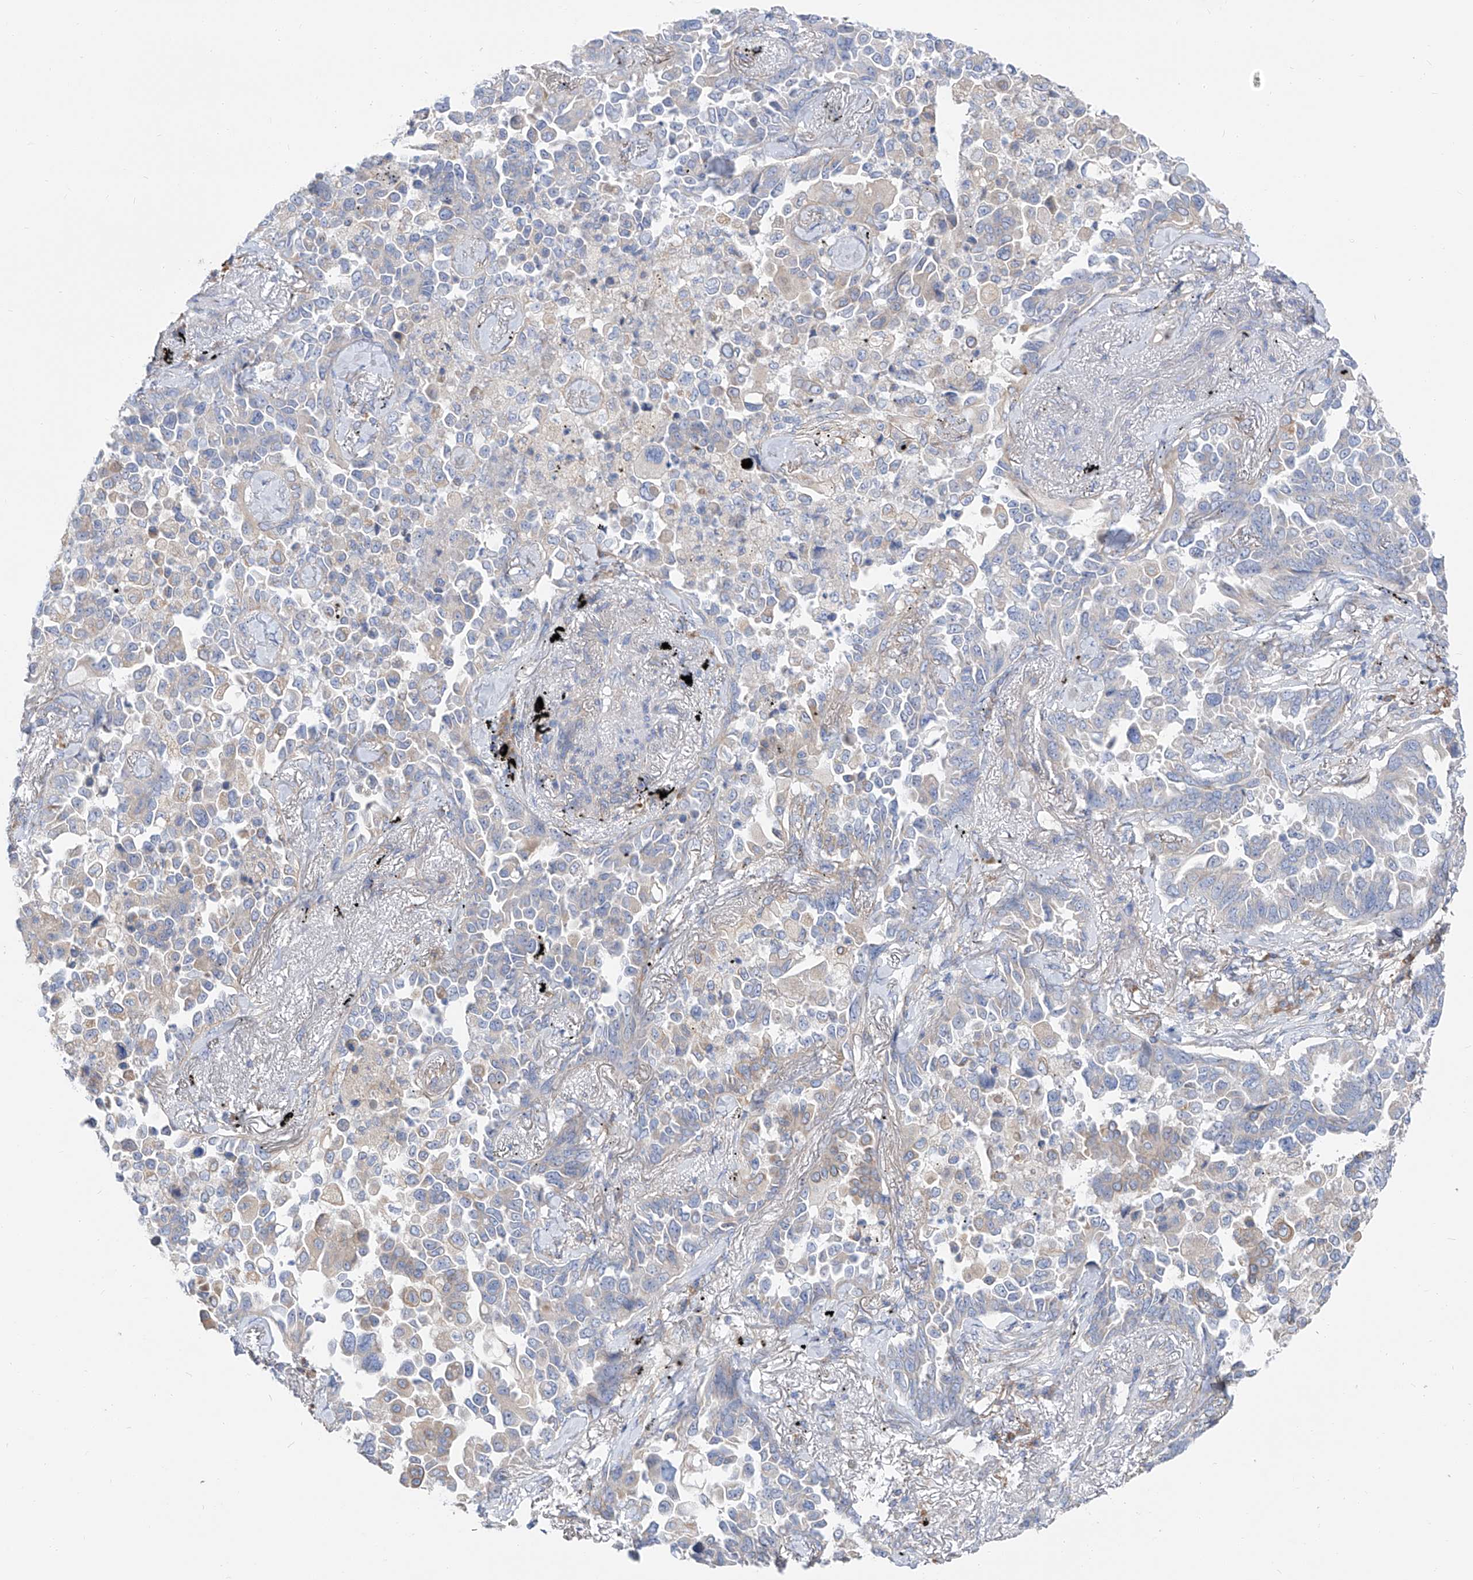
{"staining": {"intensity": "negative", "quantity": "none", "location": "none"}, "tissue": "lung cancer", "cell_type": "Tumor cells", "image_type": "cancer", "snomed": [{"axis": "morphology", "description": "Adenocarcinoma, NOS"}, {"axis": "topography", "description": "Lung"}], "caption": "Immunohistochemistry (IHC) image of lung cancer (adenocarcinoma) stained for a protein (brown), which exhibits no positivity in tumor cells.", "gene": "UFL1", "patient": {"sex": "female", "age": 67}}